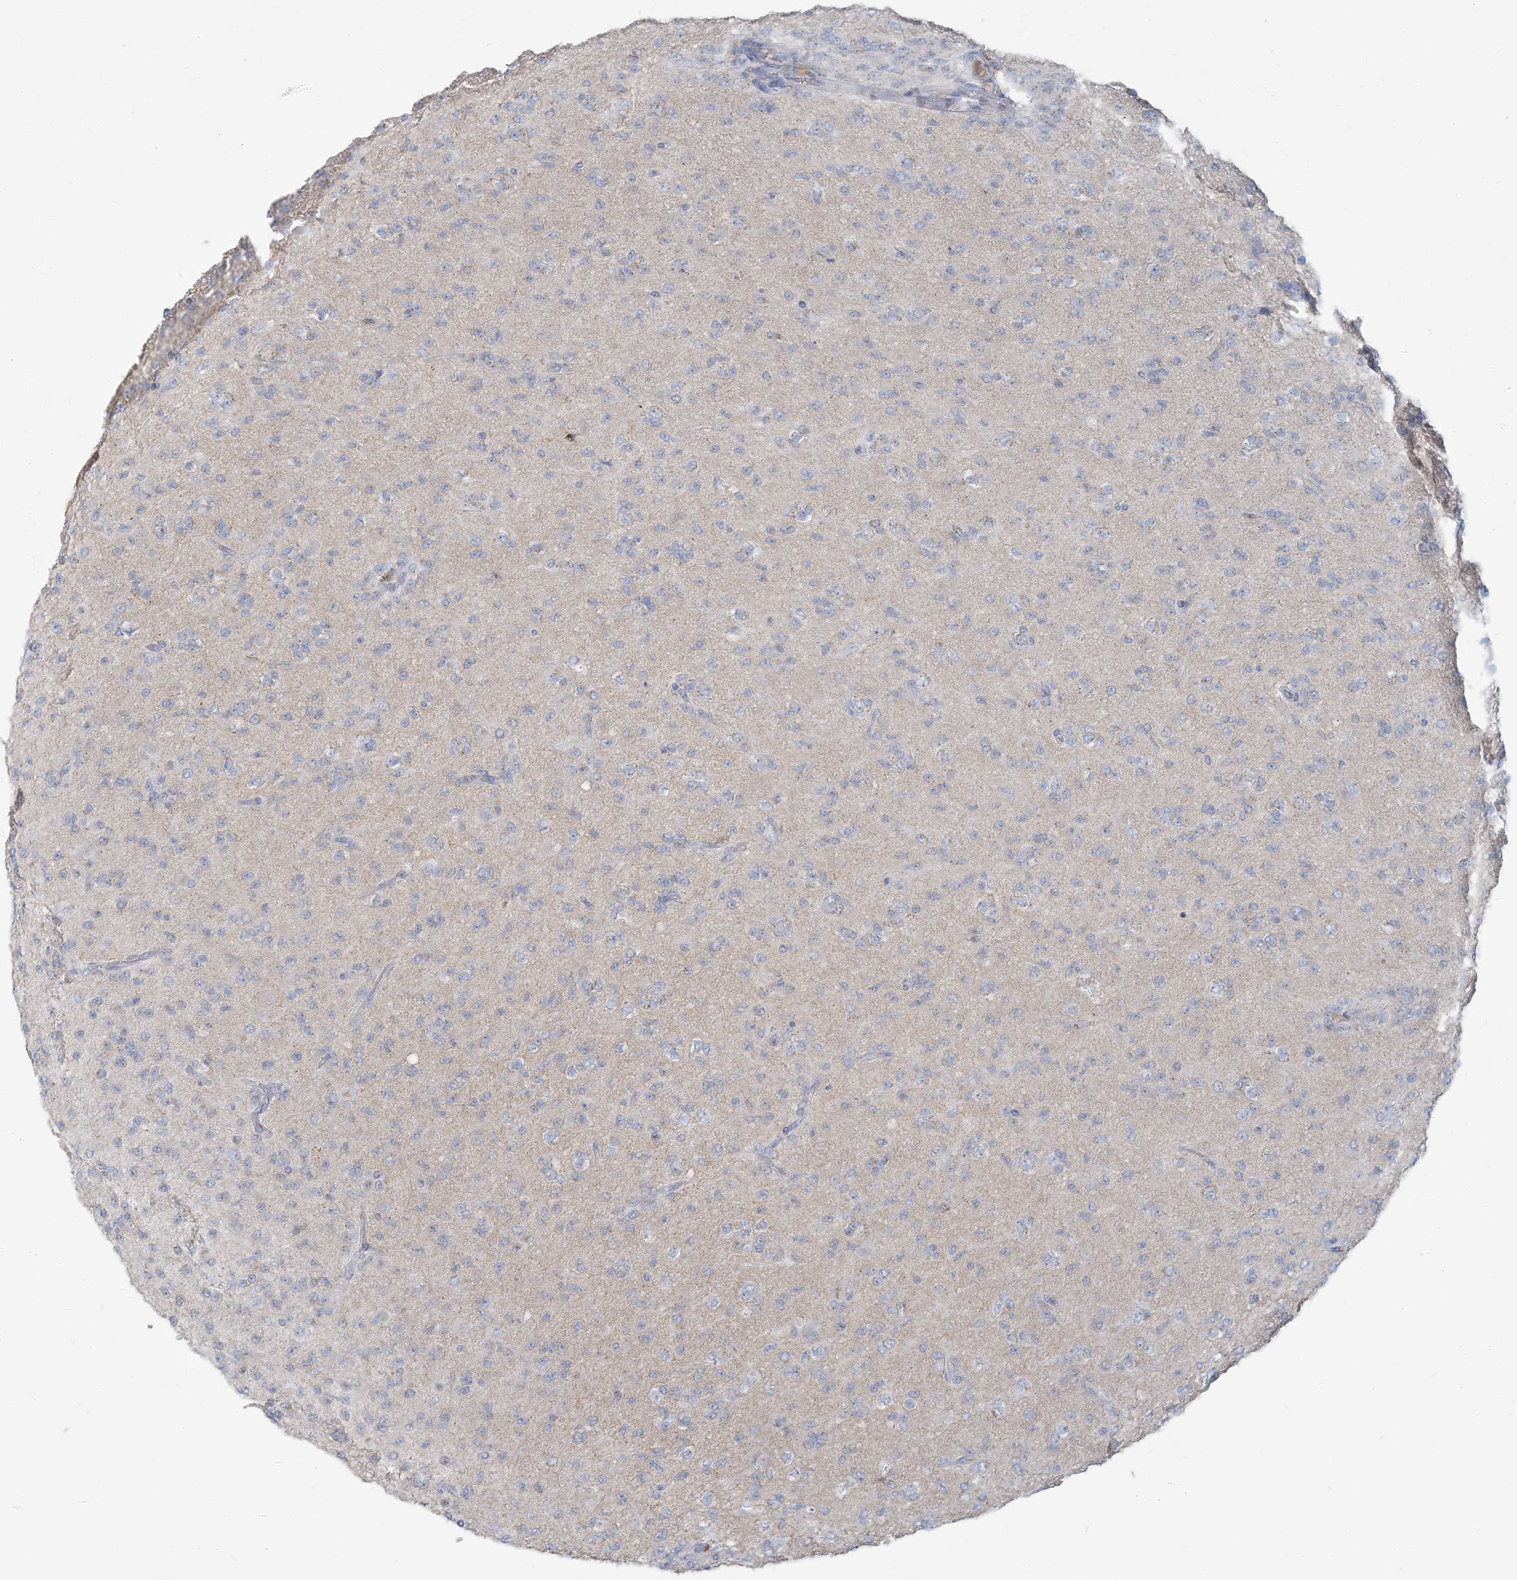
{"staining": {"intensity": "negative", "quantity": "none", "location": "none"}, "tissue": "glioma", "cell_type": "Tumor cells", "image_type": "cancer", "snomed": [{"axis": "morphology", "description": "Glioma, malignant, Low grade"}, {"axis": "topography", "description": "Brain"}], "caption": "High power microscopy histopathology image of an immunohistochemistry histopathology image of malignant low-grade glioma, revealing no significant staining in tumor cells. Brightfield microscopy of immunohistochemistry (IHC) stained with DAB (brown) and hematoxylin (blue), captured at high magnification.", "gene": "SCML1", "patient": {"sex": "male", "age": 65}}